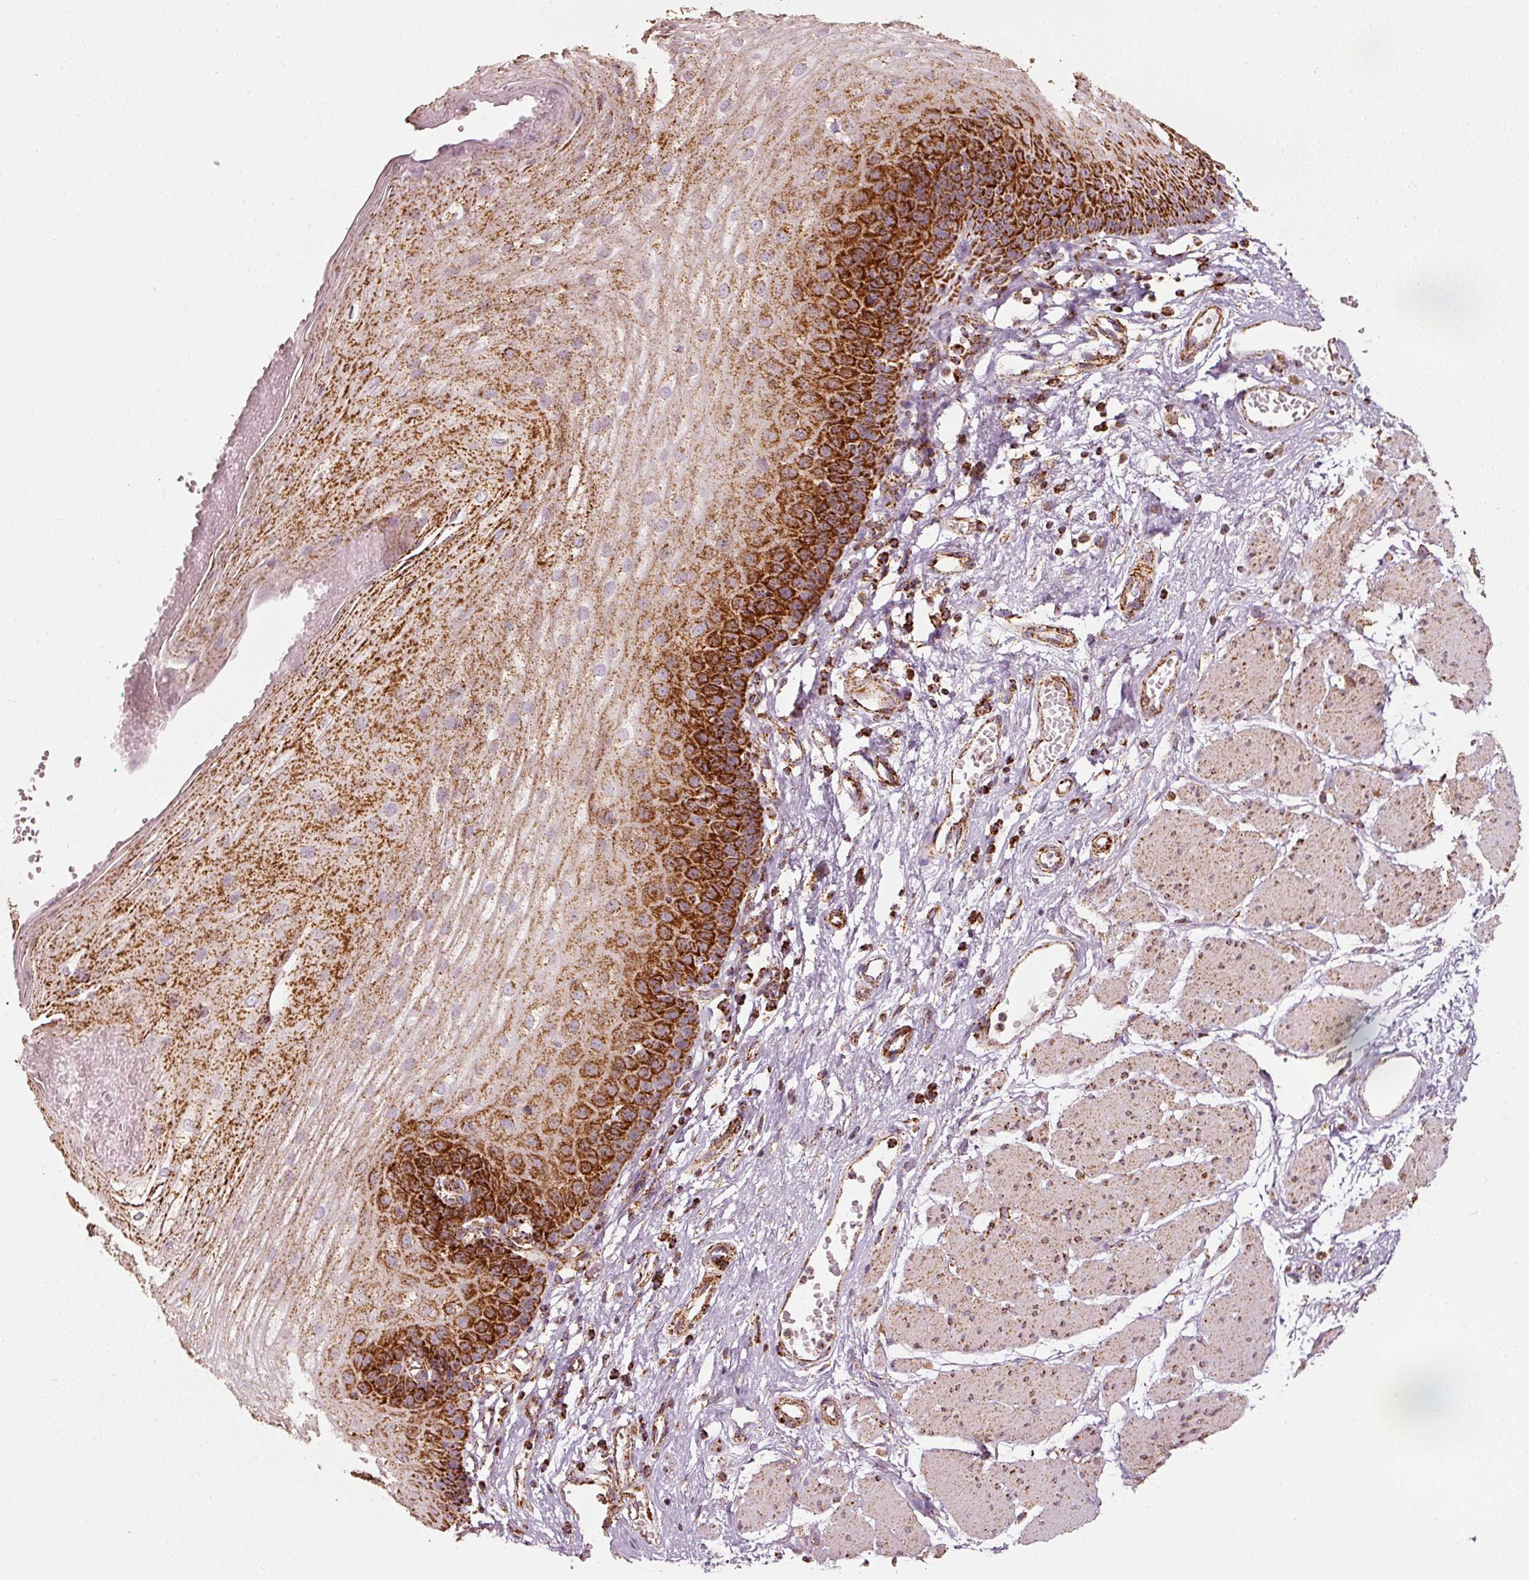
{"staining": {"intensity": "strong", "quantity": ">75%", "location": "cytoplasmic/membranous"}, "tissue": "esophagus", "cell_type": "Squamous epithelial cells", "image_type": "normal", "snomed": [{"axis": "morphology", "description": "Normal tissue, NOS"}, {"axis": "topography", "description": "Esophagus"}], "caption": "Squamous epithelial cells exhibit high levels of strong cytoplasmic/membranous staining in approximately >75% of cells in unremarkable human esophagus.", "gene": "UQCRC1", "patient": {"sex": "male", "age": 69}}